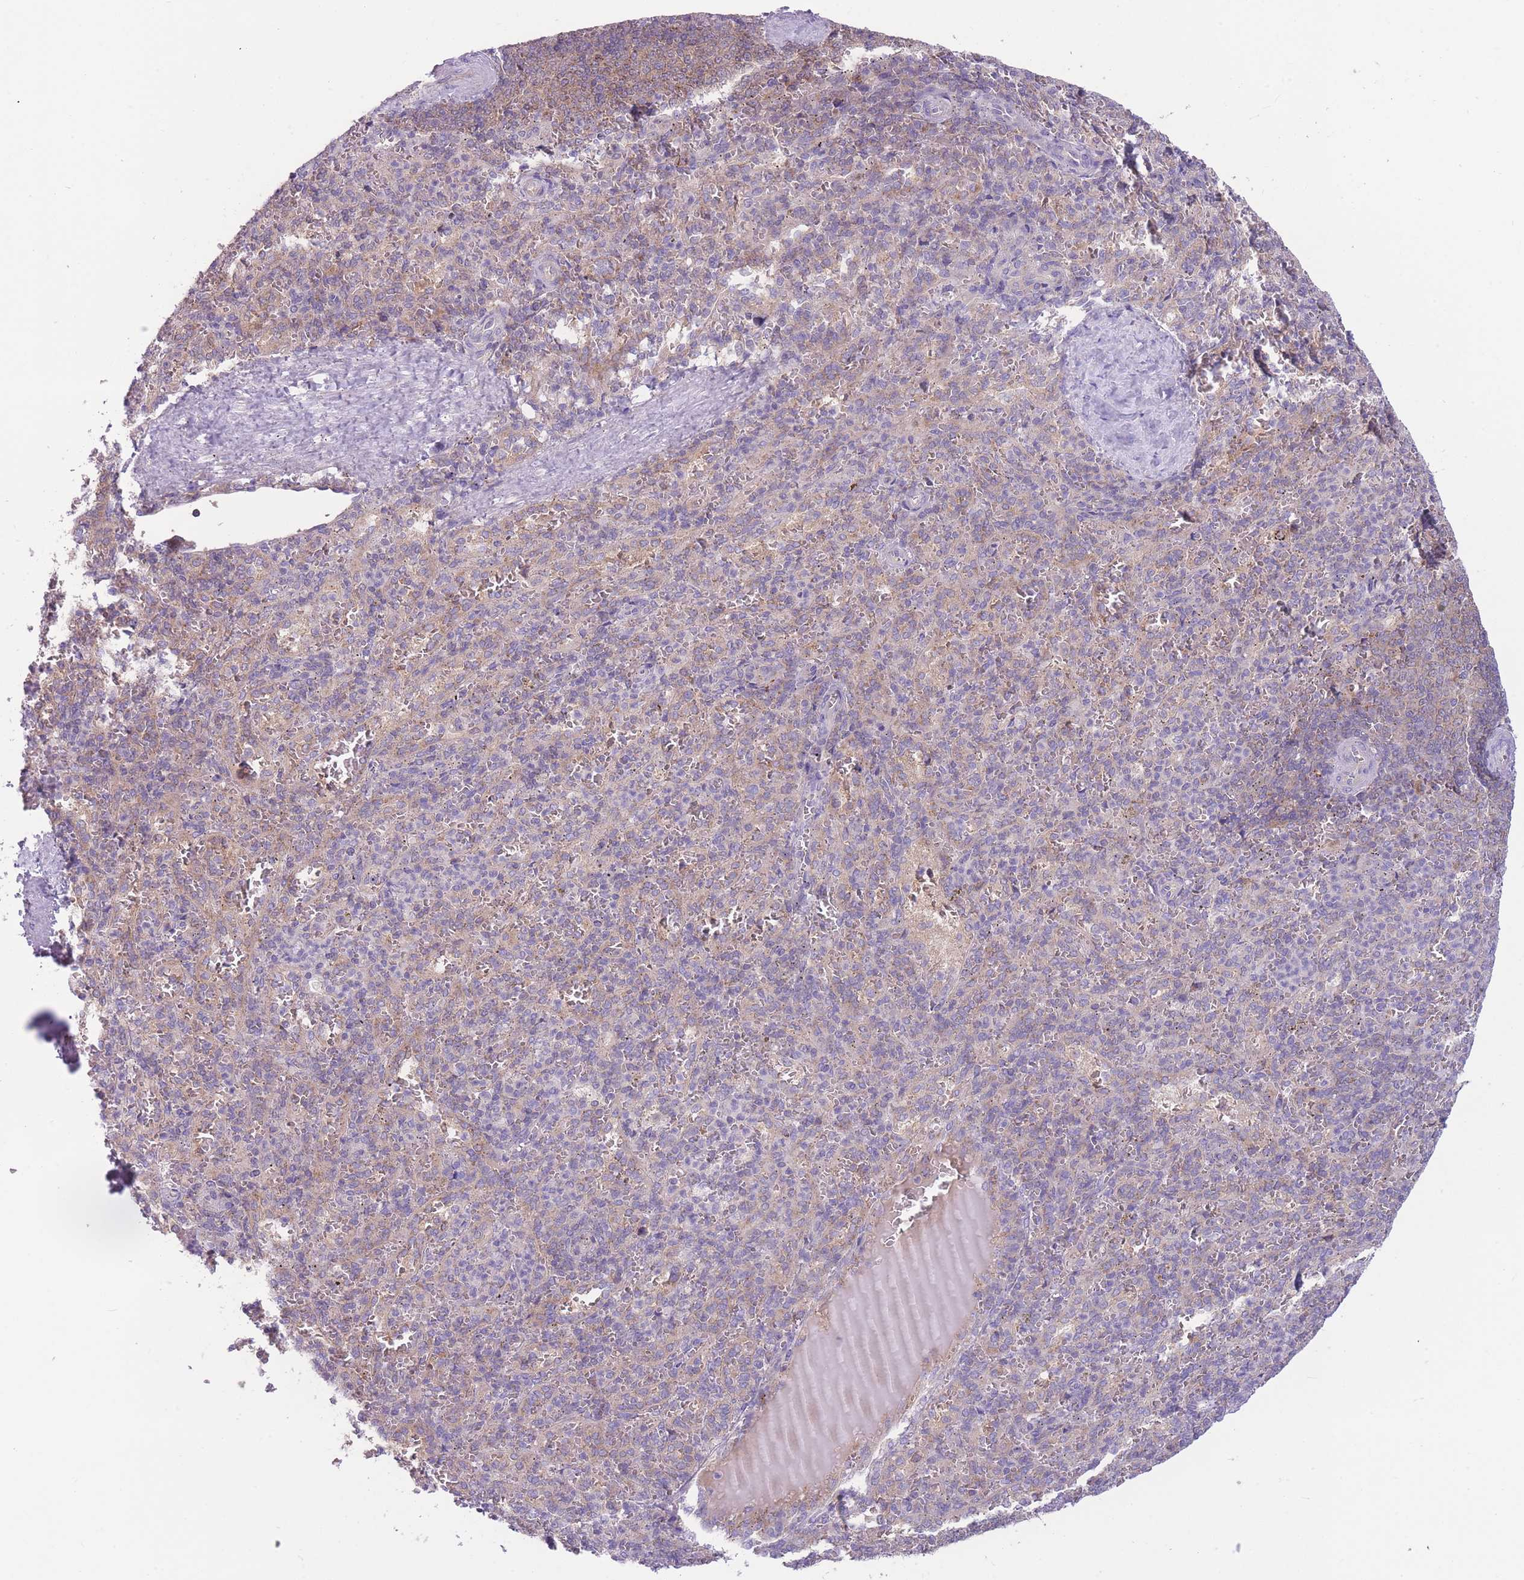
{"staining": {"intensity": "weak", "quantity": "<25%", "location": "cytoplasmic/membranous"}, "tissue": "spleen", "cell_type": "Cells in red pulp", "image_type": "normal", "snomed": [{"axis": "morphology", "description": "Normal tissue, NOS"}, {"axis": "topography", "description": "Spleen"}], "caption": "Cells in red pulp show no significant protein staining in normal spleen. (DAB (3,3'-diaminobenzidine) immunohistochemistry visualized using brightfield microscopy, high magnification).", "gene": "CCT6A", "patient": {"sex": "female", "age": 21}}